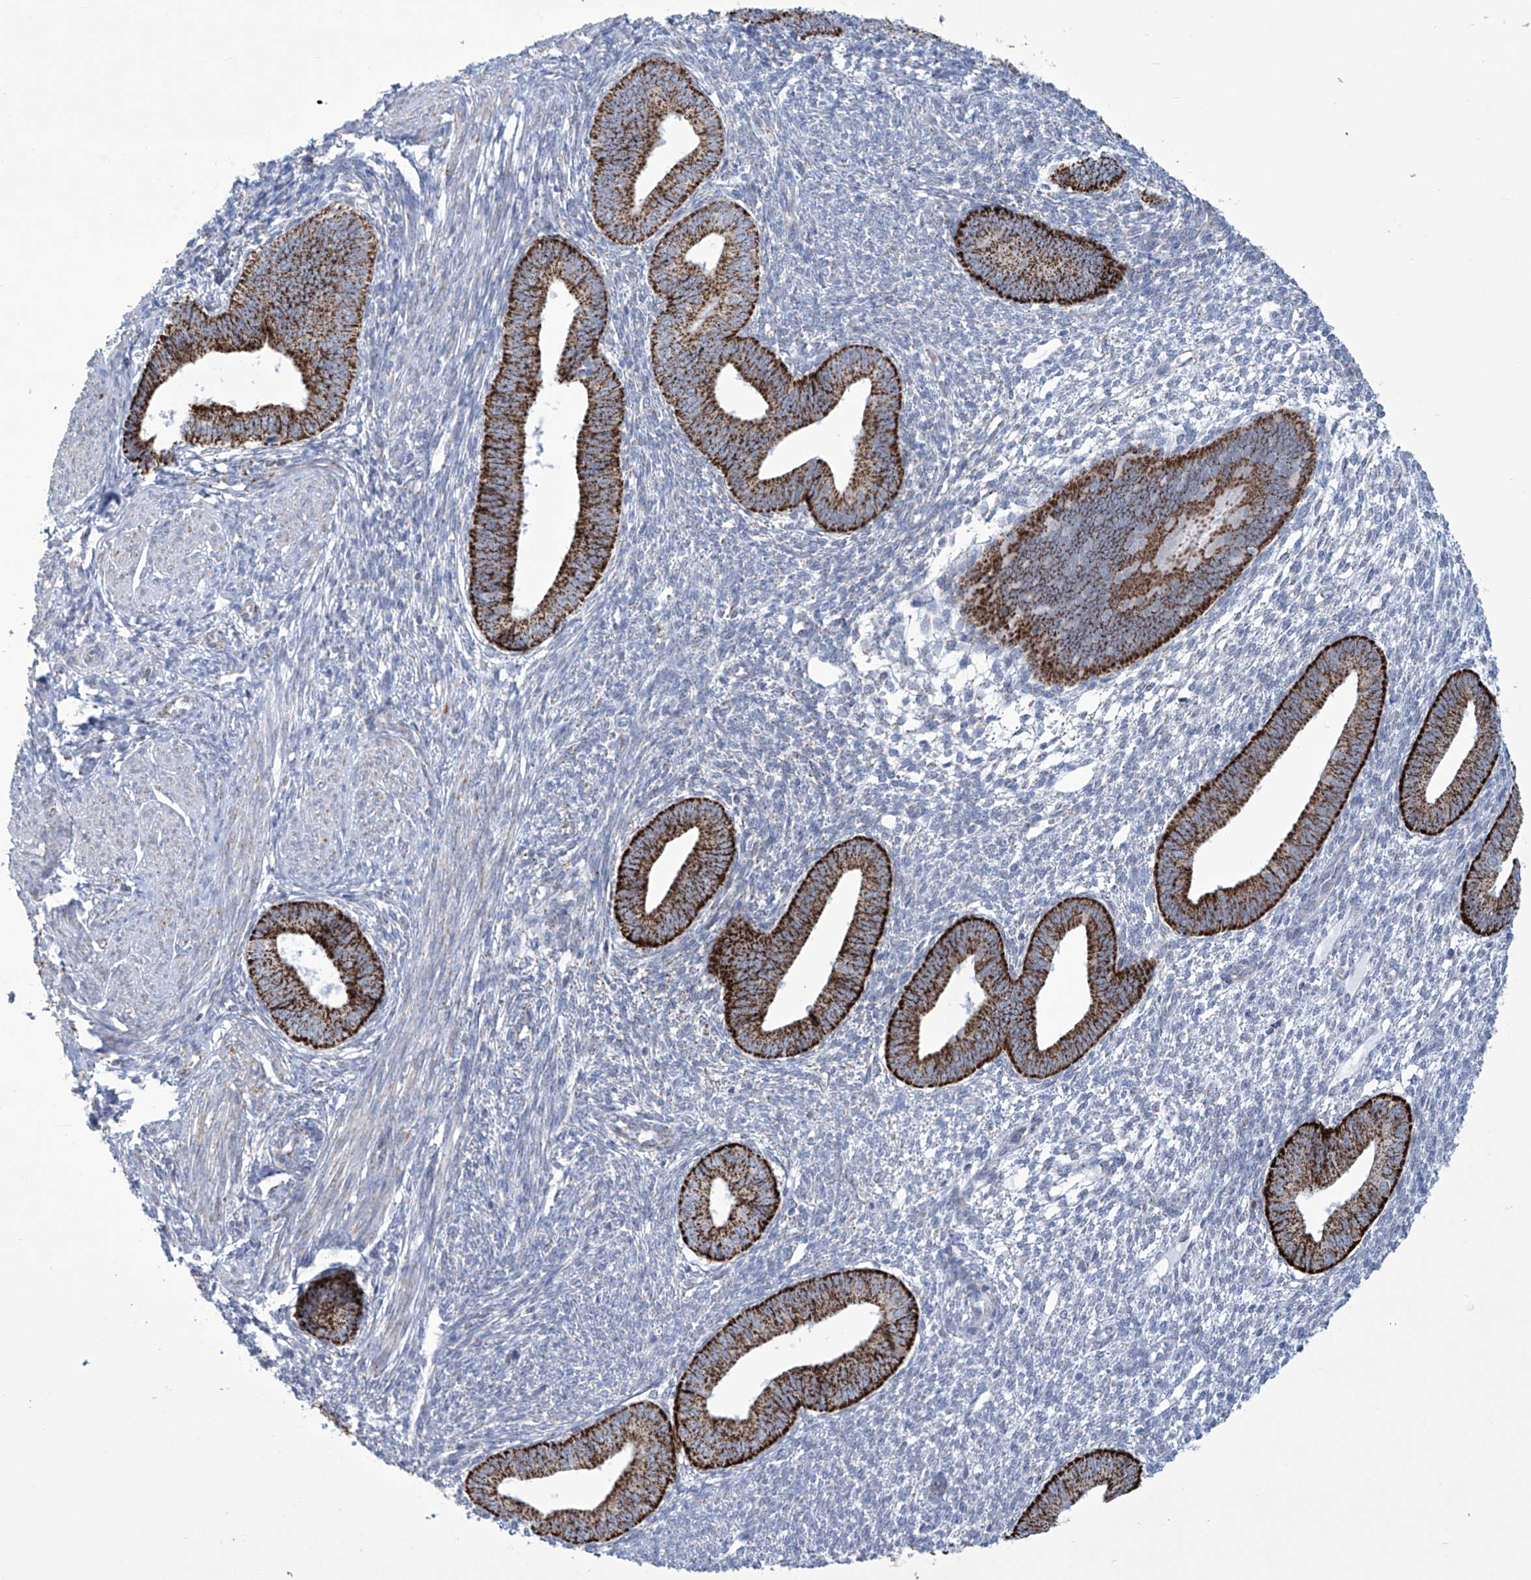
{"staining": {"intensity": "negative", "quantity": "none", "location": "none"}, "tissue": "endometrium", "cell_type": "Cells in endometrial stroma", "image_type": "normal", "snomed": [{"axis": "morphology", "description": "Normal tissue, NOS"}, {"axis": "topography", "description": "Endometrium"}], "caption": "Immunohistochemistry photomicrograph of unremarkable endometrium: endometrium stained with DAB demonstrates no significant protein staining in cells in endometrial stroma.", "gene": "ALDH6A1", "patient": {"sex": "female", "age": 46}}